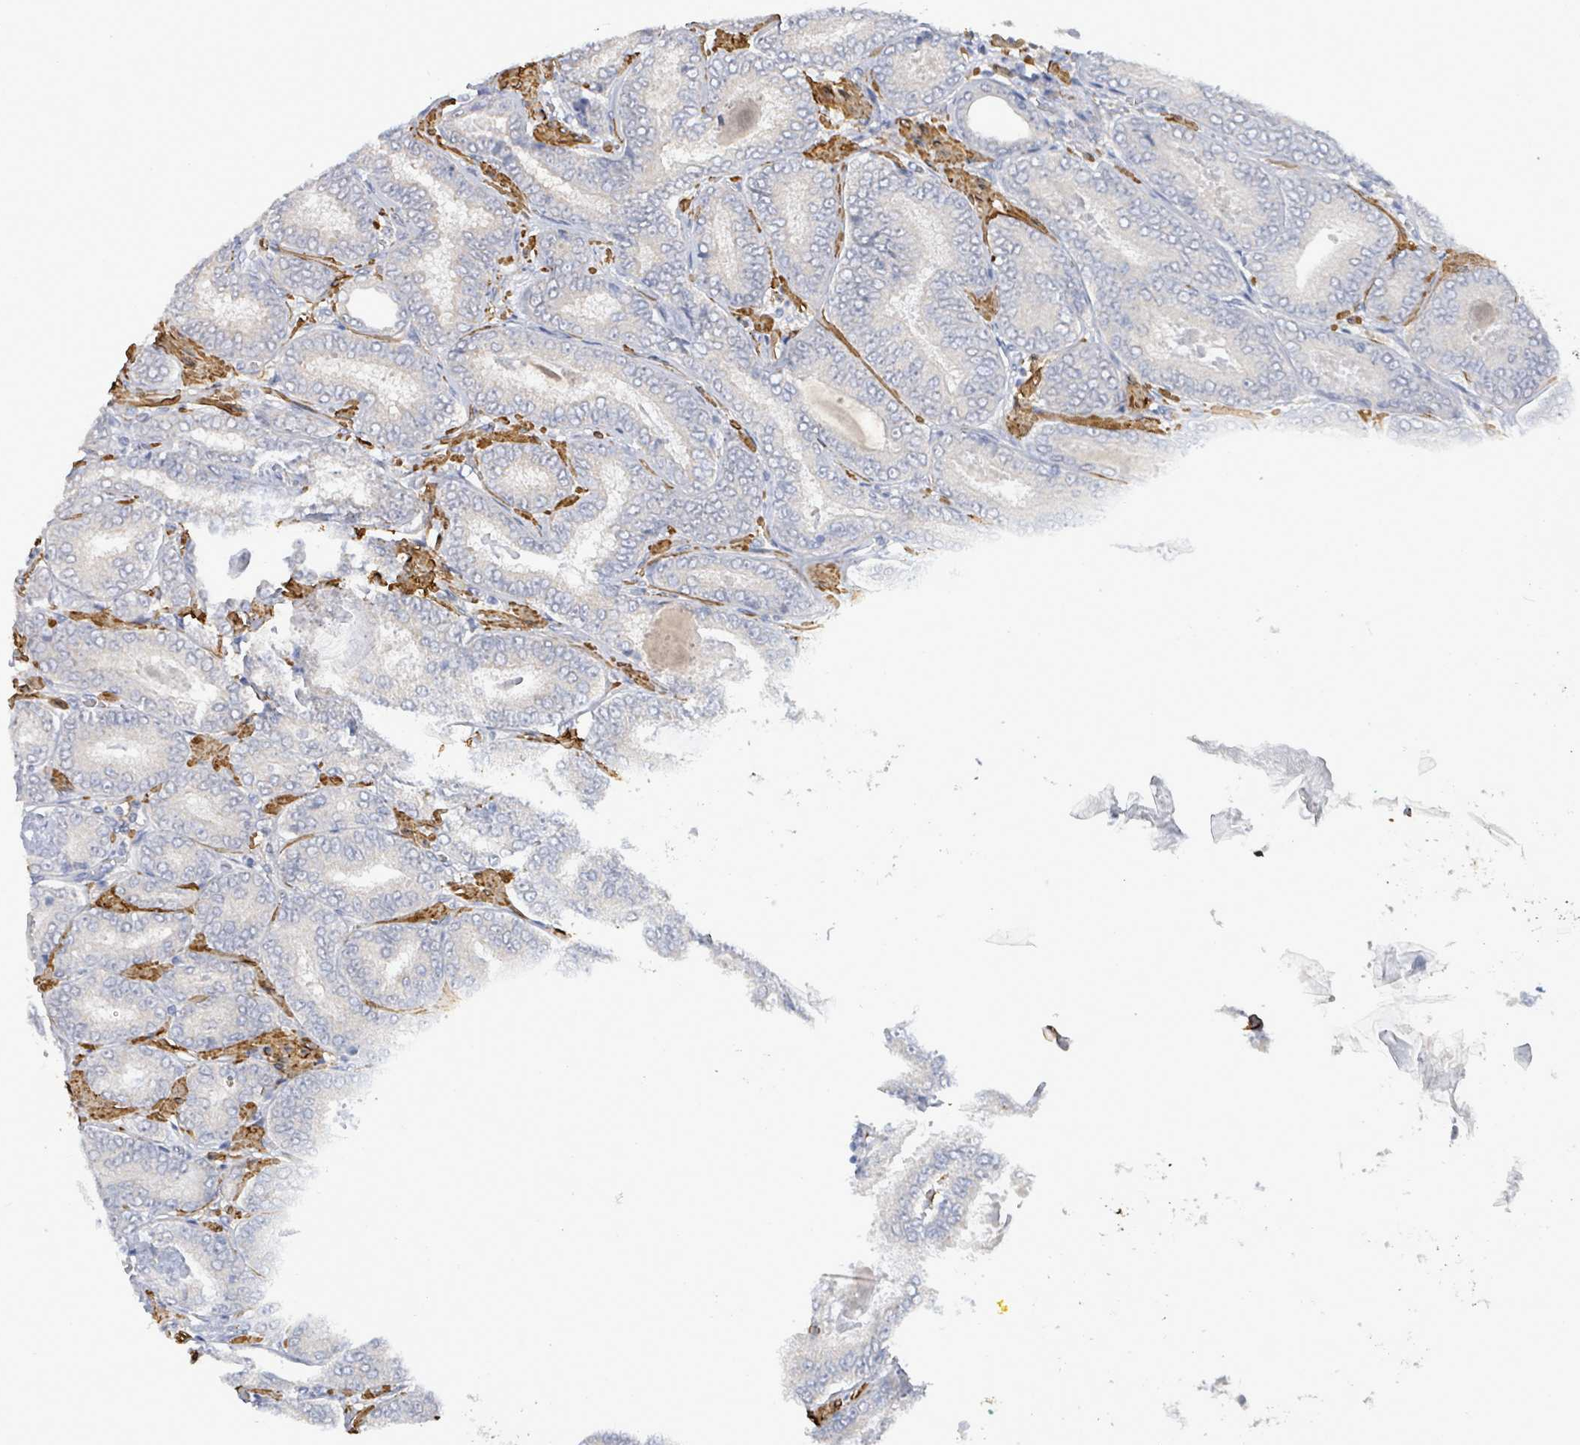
{"staining": {"intensity": "negative", "quantity": "none", "location": "none"}, "tissue": "prostate cancer", "cell_type": "Tumor cells", "image_type": "cancer", "snomed": [{"axis": "morphology", "description": "Adenocarcinoma, High grade"}, {"axis": "topography", "description": "Prostate"}], "caption": "Micrograph shows no protein staining in tumor cells of prostate adenocarcinoma (high-grade) tissue.", "gene": "DMRTC1B", "patient": {"sex": "male", "age": 72}}